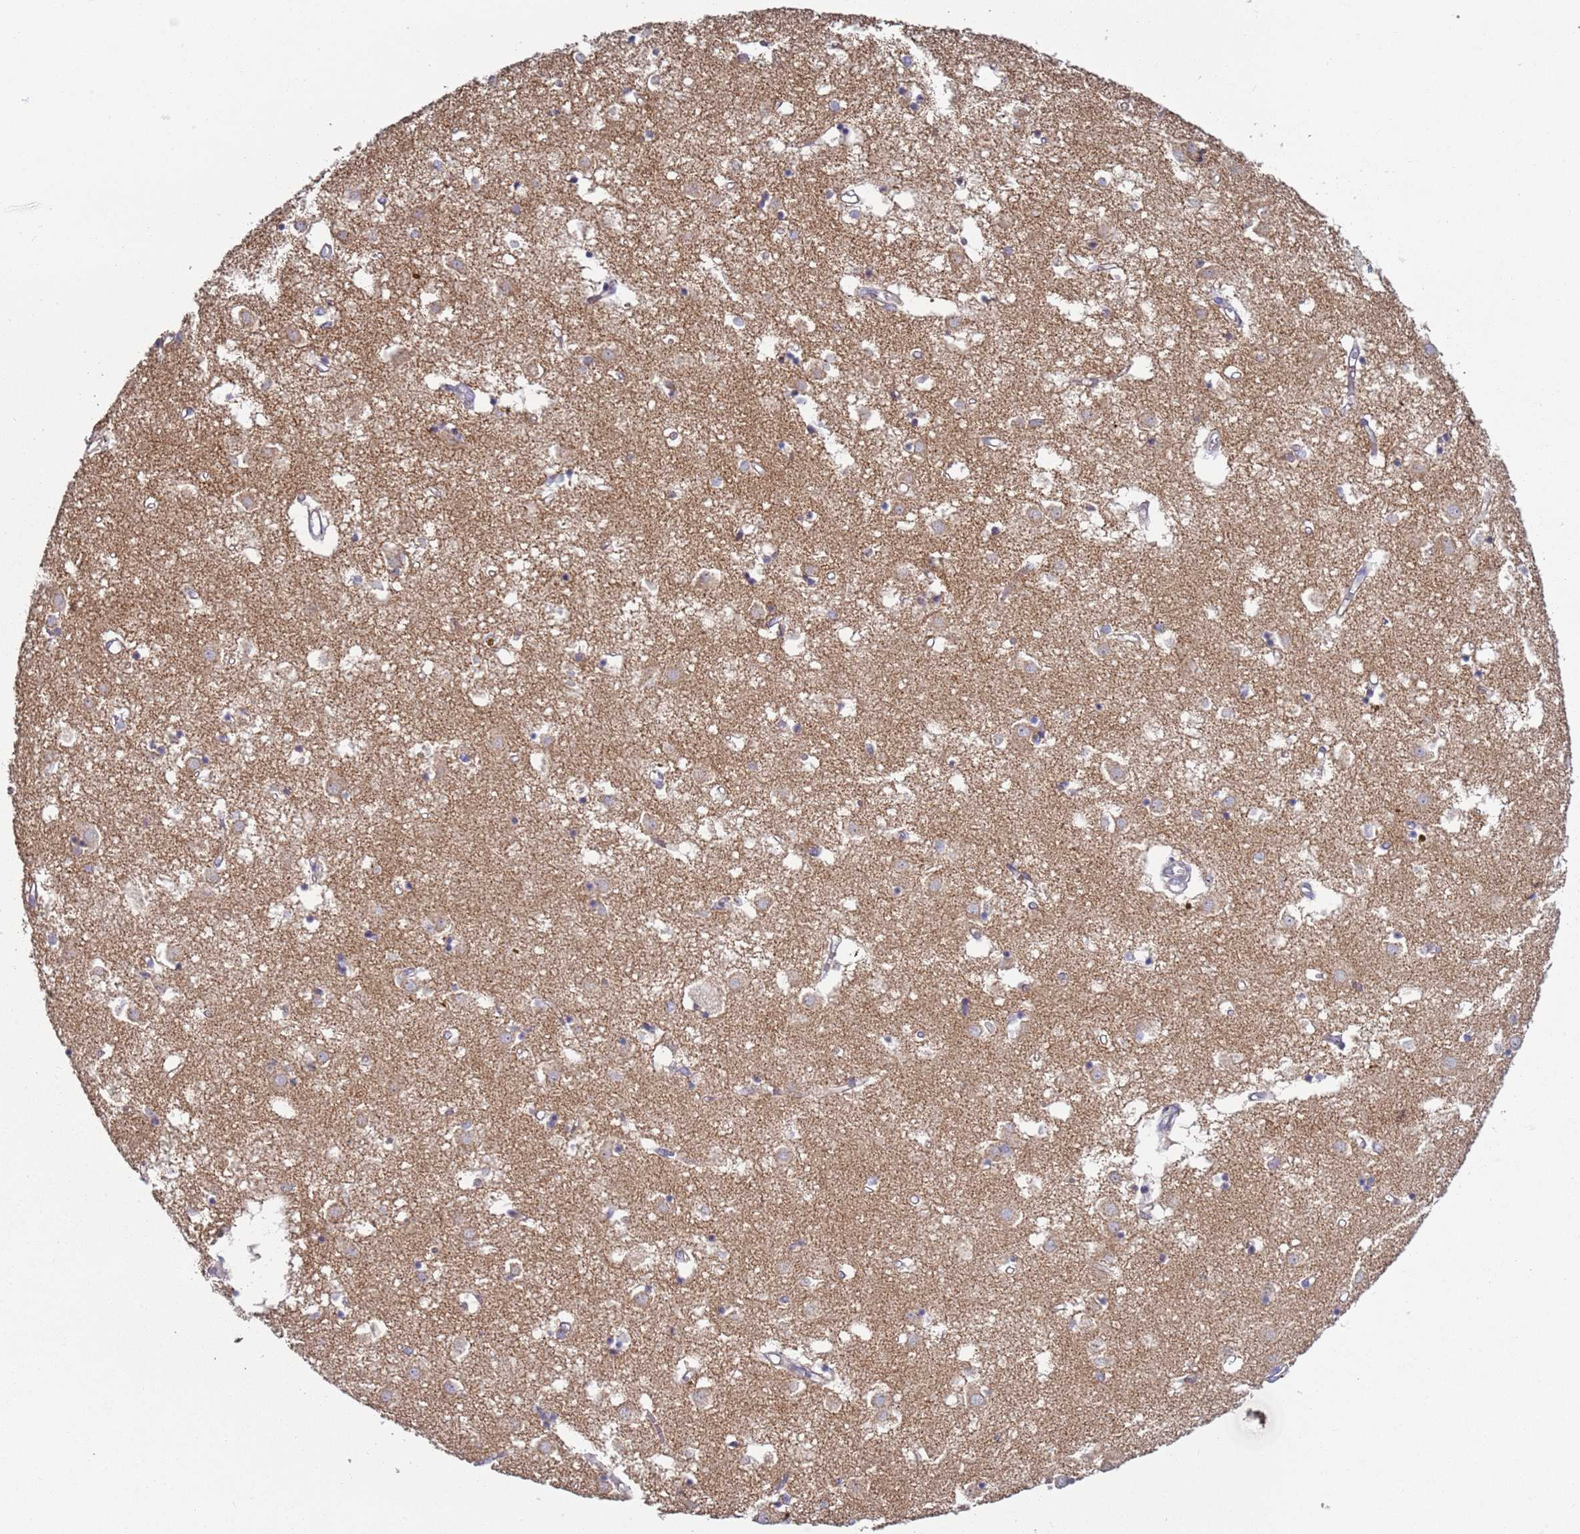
{"staining": {"intensity": "negative", "quantity": "none", "location": "none"}, "tissue": "caudate", "cell_type": "Glial cells", "image_type": "normal", "snomed": [{"axis": "morphology", "description": "Normal tissue, NOS"}, {"axis": "topography", "description": "Lateral ventricle wall"}], "caption": "A histopathology image of human caudate is negative for staining in glial cells. (Brightfield microscopy of DAB (3,3'-diaminobenzidine) IHC at high magnification).", "gene": "DIP2B", "patient": {"sex": "male", "age": 70}}